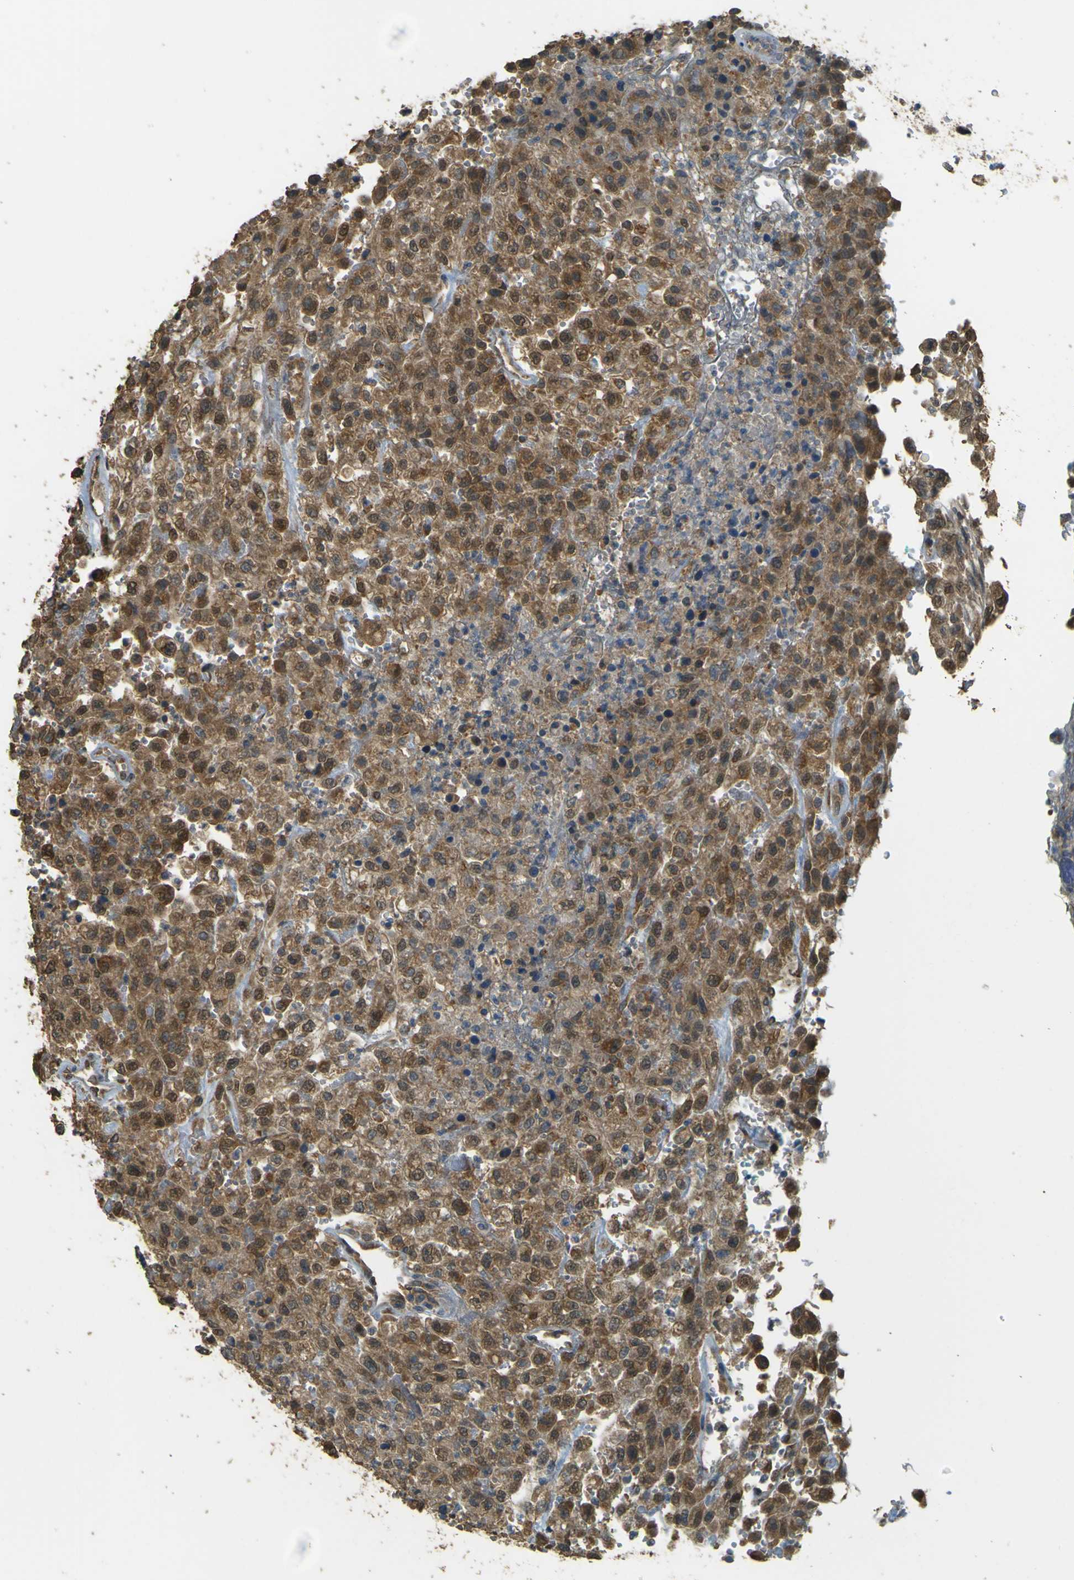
{"staining": {"intensity": "moderate", "quantity": ">75%", "location": "cytoplasmic/membranous,nuclear"}, "tissue": "urothelial cancer", "cell_type": "Tumor cells", "image_type": "cancer", "snomed": [{"axis": "morphology", "description": "Urothelial carcinoma, High grade"}, {"axis": "topography", "description": "Urinary bladder"}], "caption": "Brown immunohistochemical staining in urothelial cancer shows moderate cytoplasmic/membranous and nuclear expression in approximately >75% of tumor cells.", "gene": "GOLGA1", "patient": {"sex": "male", "age": 46}}